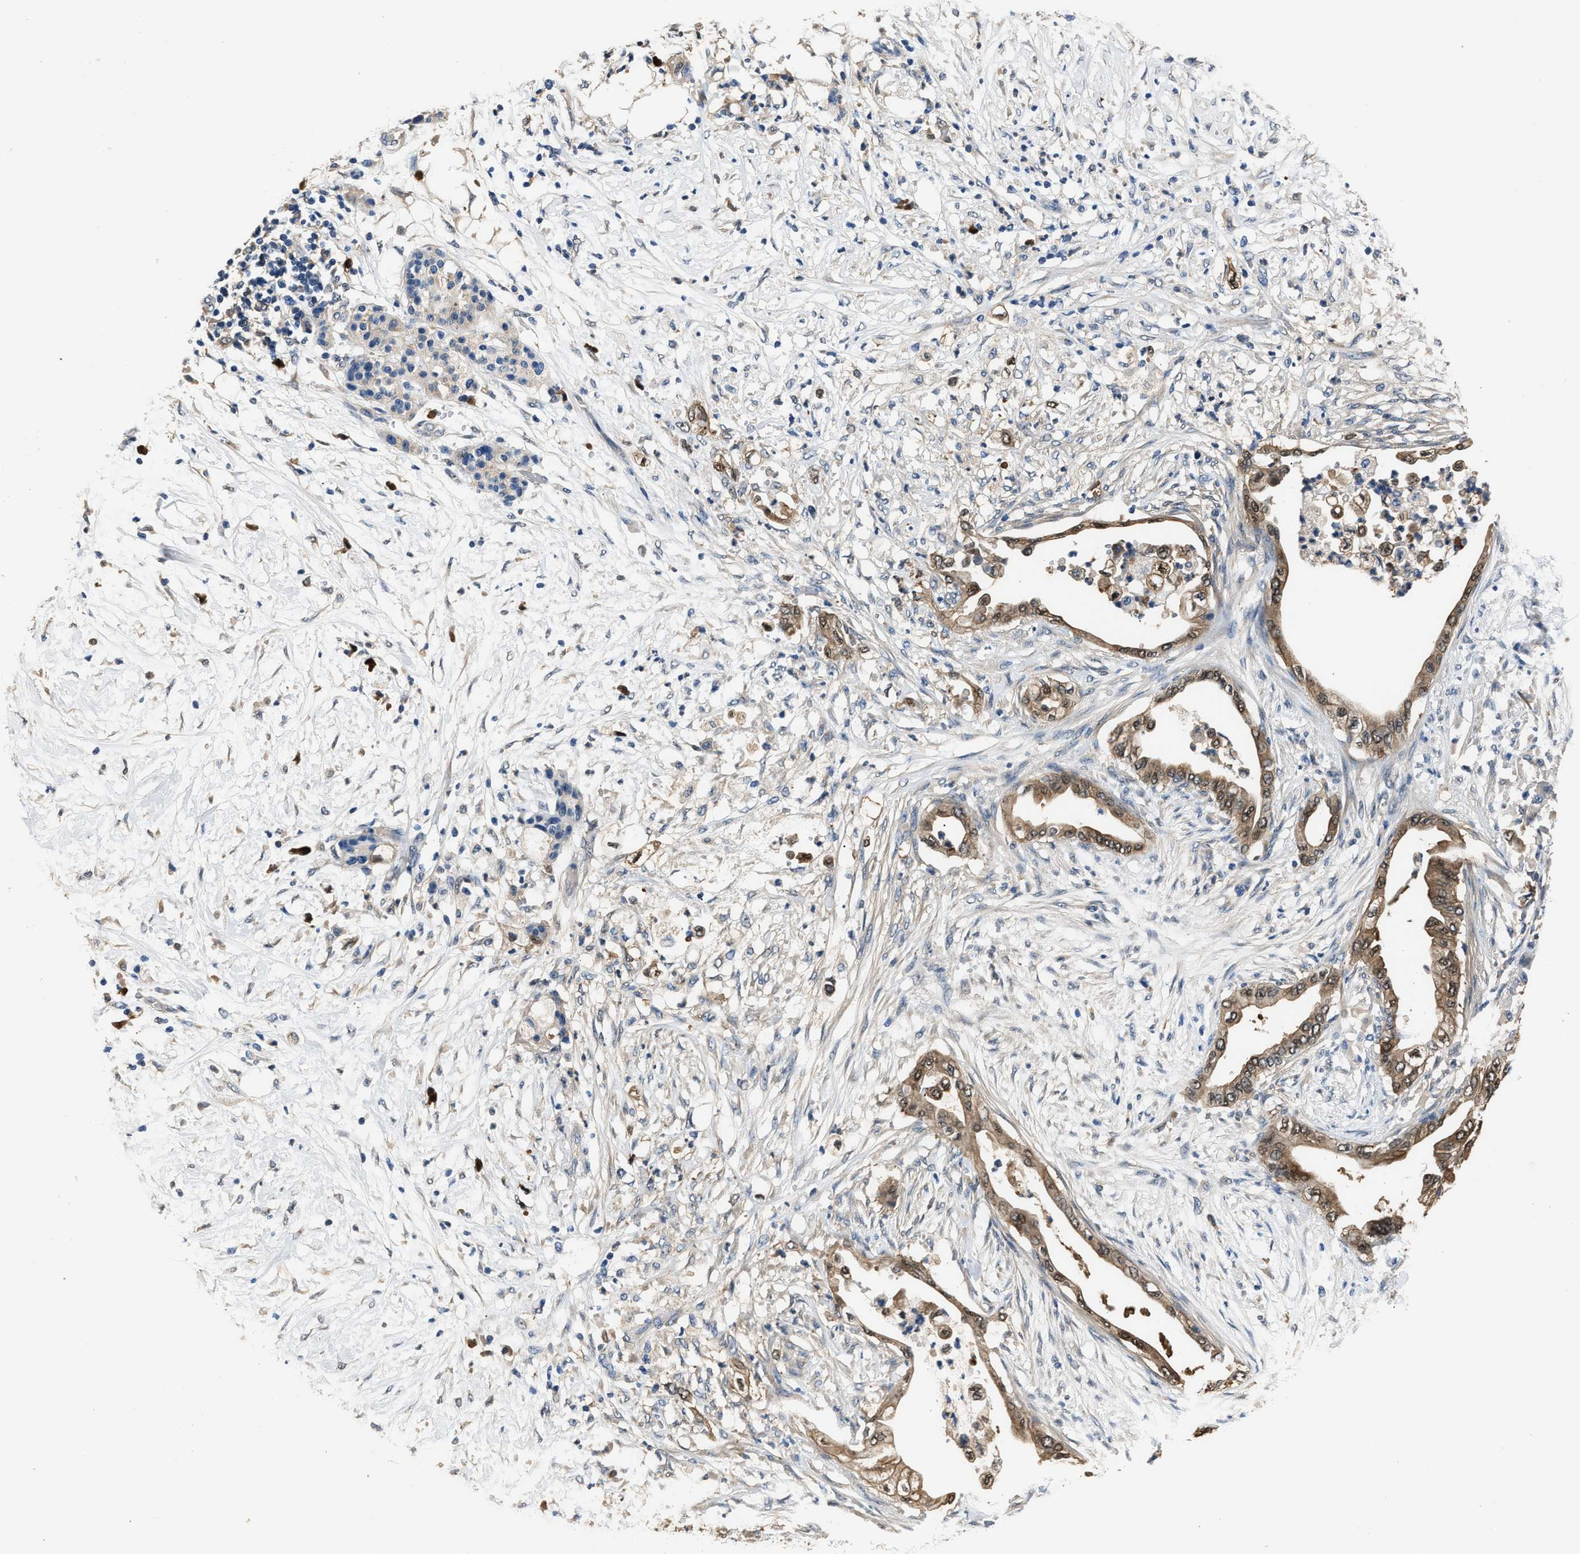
{"staining": {"intensity": "moderate", "quantity": ">75%", "location": "cytoplasmic/membranous"}, "tissue": "pancreatic cancer", "cell_type": "Tumor cells", "image_type": "cancer", "snomed": [{"axis": "morphology", "description": "Normal tissue, NOS"}, {"axis": "morphology", "description": "Adenocarcinoma, NOS"}, {"axis": "topography", "description": "Pancreas"}, {"axis": "topography", "description": "Duodenum"}], "caption": "IHC micrograph of neoplastic tissue: human adenocarcinoma (pancreatic) stained using immunohistochemistry demonstrates medium levels of moderate protein expression localized specifically in the cytoplasmic/membranous of tumor cells, appearing as a cytoplasmic/membranous brown color.", "gene": "GSTP1", "patient": {"sex": "female", "age": 60}}